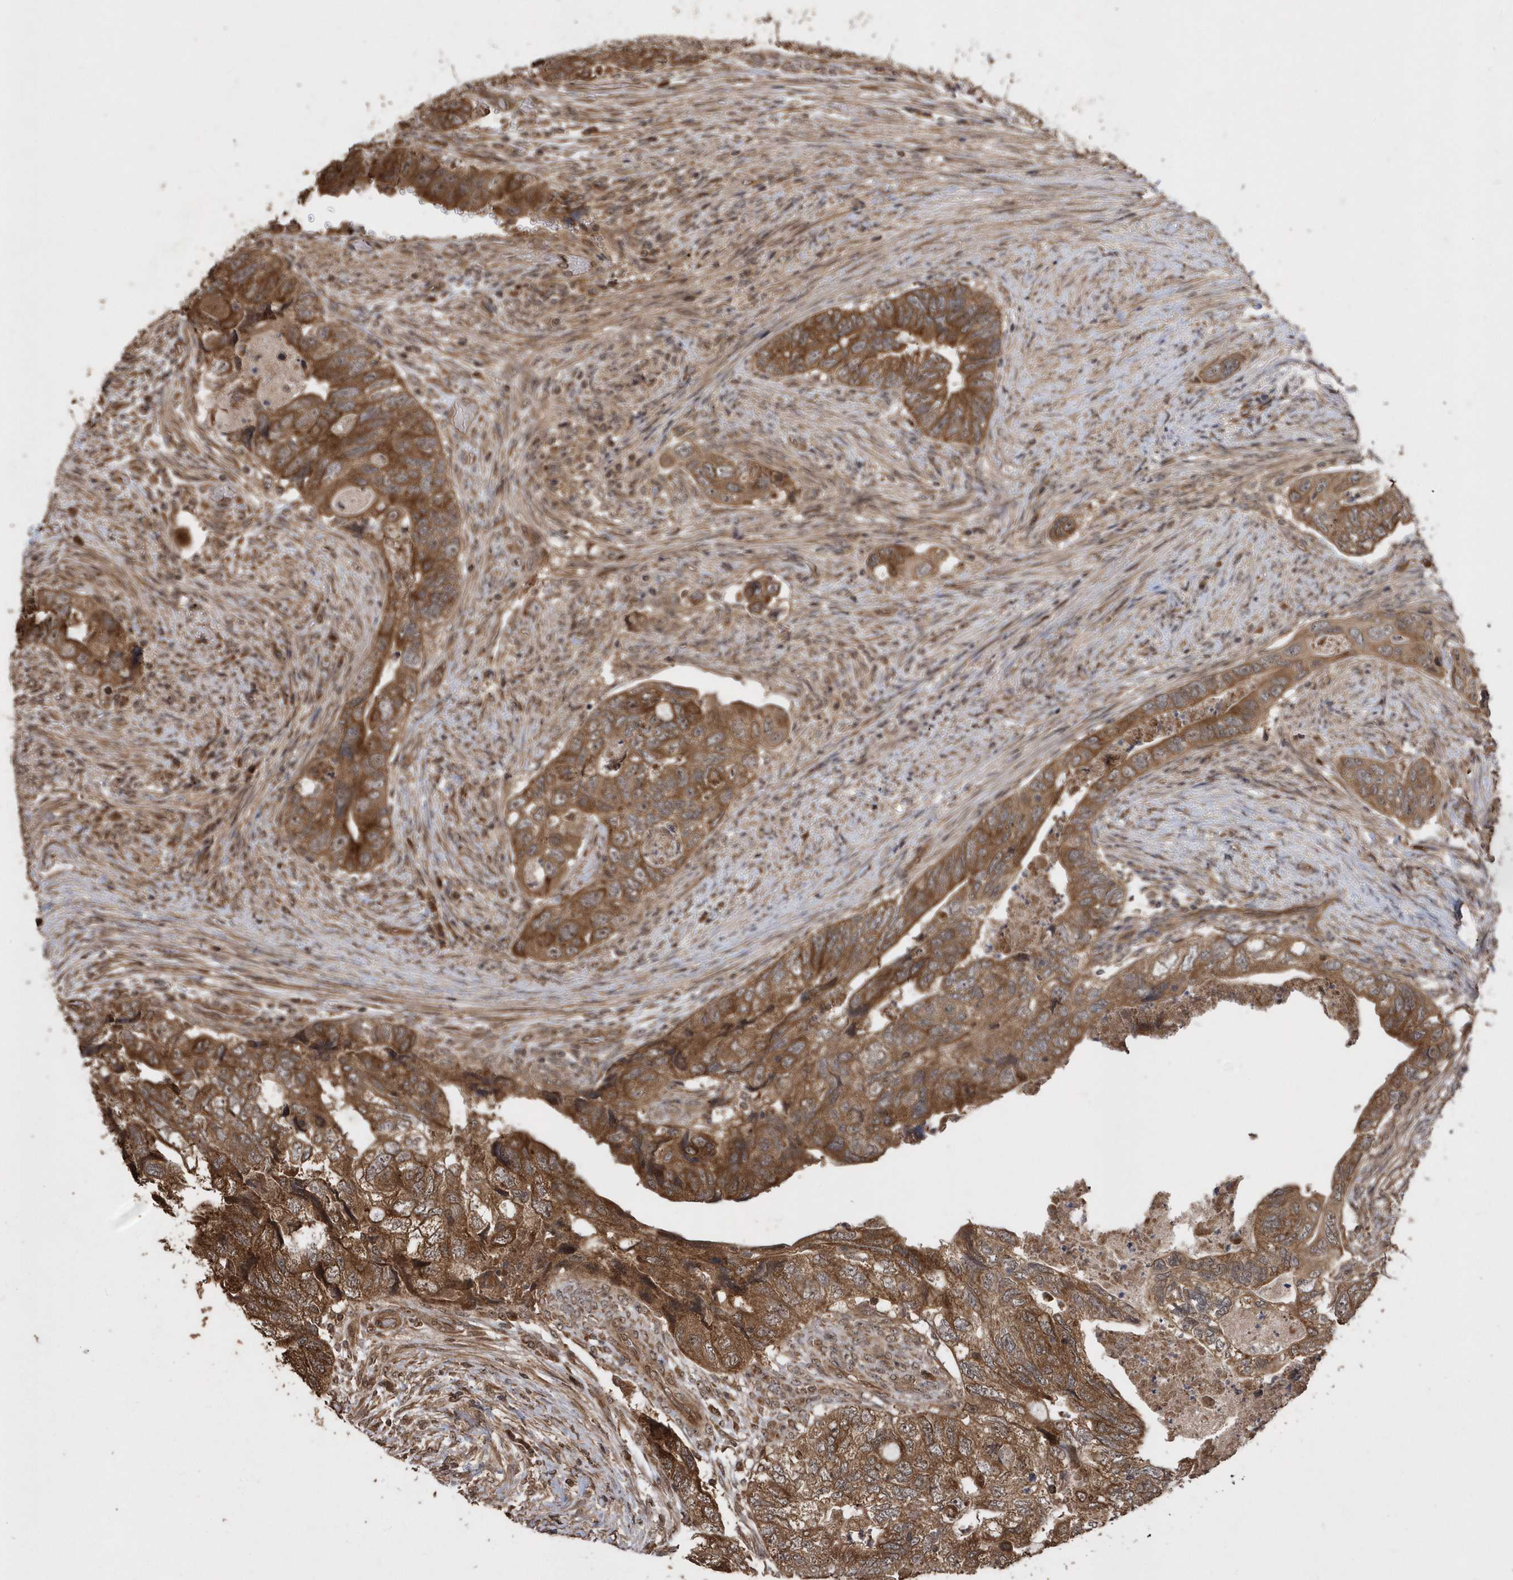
{"staining": {"intensity": "moderate", "quantity": ">75%", "location": "cytoplasmic/membranous"}, "tissue": "colorectal cancer", "cell_type": "Tumor cells", "image_type": "cancer", "snomed": [{"axis": "morphology", "description": "Adenocarcinoma, NOS"}, {"axis": "topography", "description": "Rectum"}], "caption": "Immunohistochemistry photomicrograph of colorectal adenocarcinoma stained for a protein (brown), which exhibits medium levels of moderate cytoplasmic/membranous positivity in approximately >75% of tumor cells.", "gene": "WASHC5", "patient": {"sex": "male", "age": 63}}